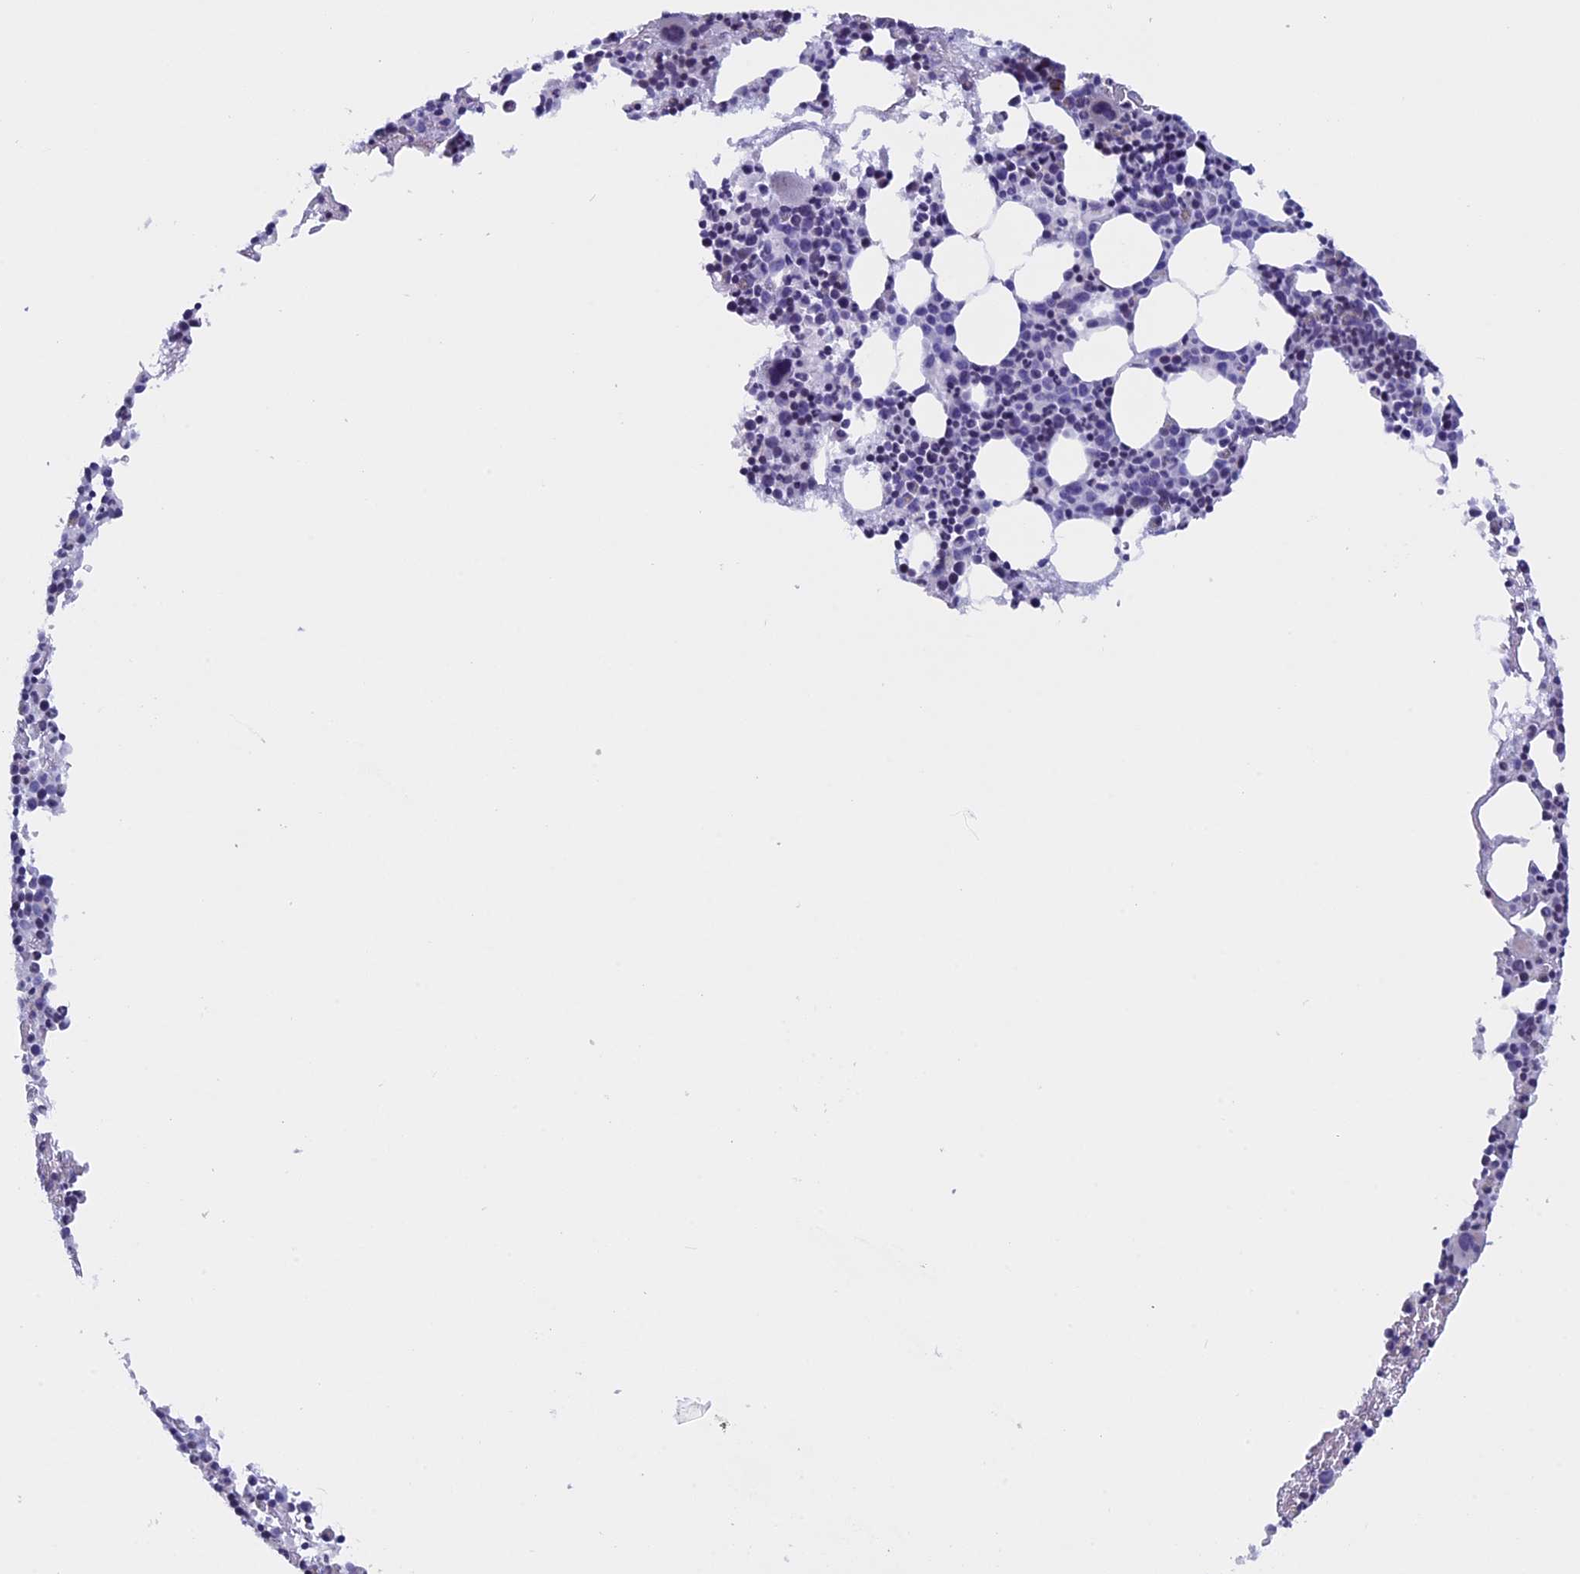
{"staining": {"intensity": "negative", "quantity": "none", "location": "none"}, "tissue": "bone marrow", "cell_type": "Hematopoietic cells", "image_type": "normal", "snomed": [{"axis": "morphology", "description": "Normal tissue, NOS"}, {"axis": "topography", "description": "Bone marrow"}], "caption": "DAB immunohistochemical staining of unremarkable human bone marrow exhibits no significant positivity in hematopoietic cells. (Brightfield microscopy of DAB (3,3'-diaminobenzidine) immunohistochemistry at high magnification).", "gene": "ZNF563", "patient": {"sex": "male", "age": 51}}